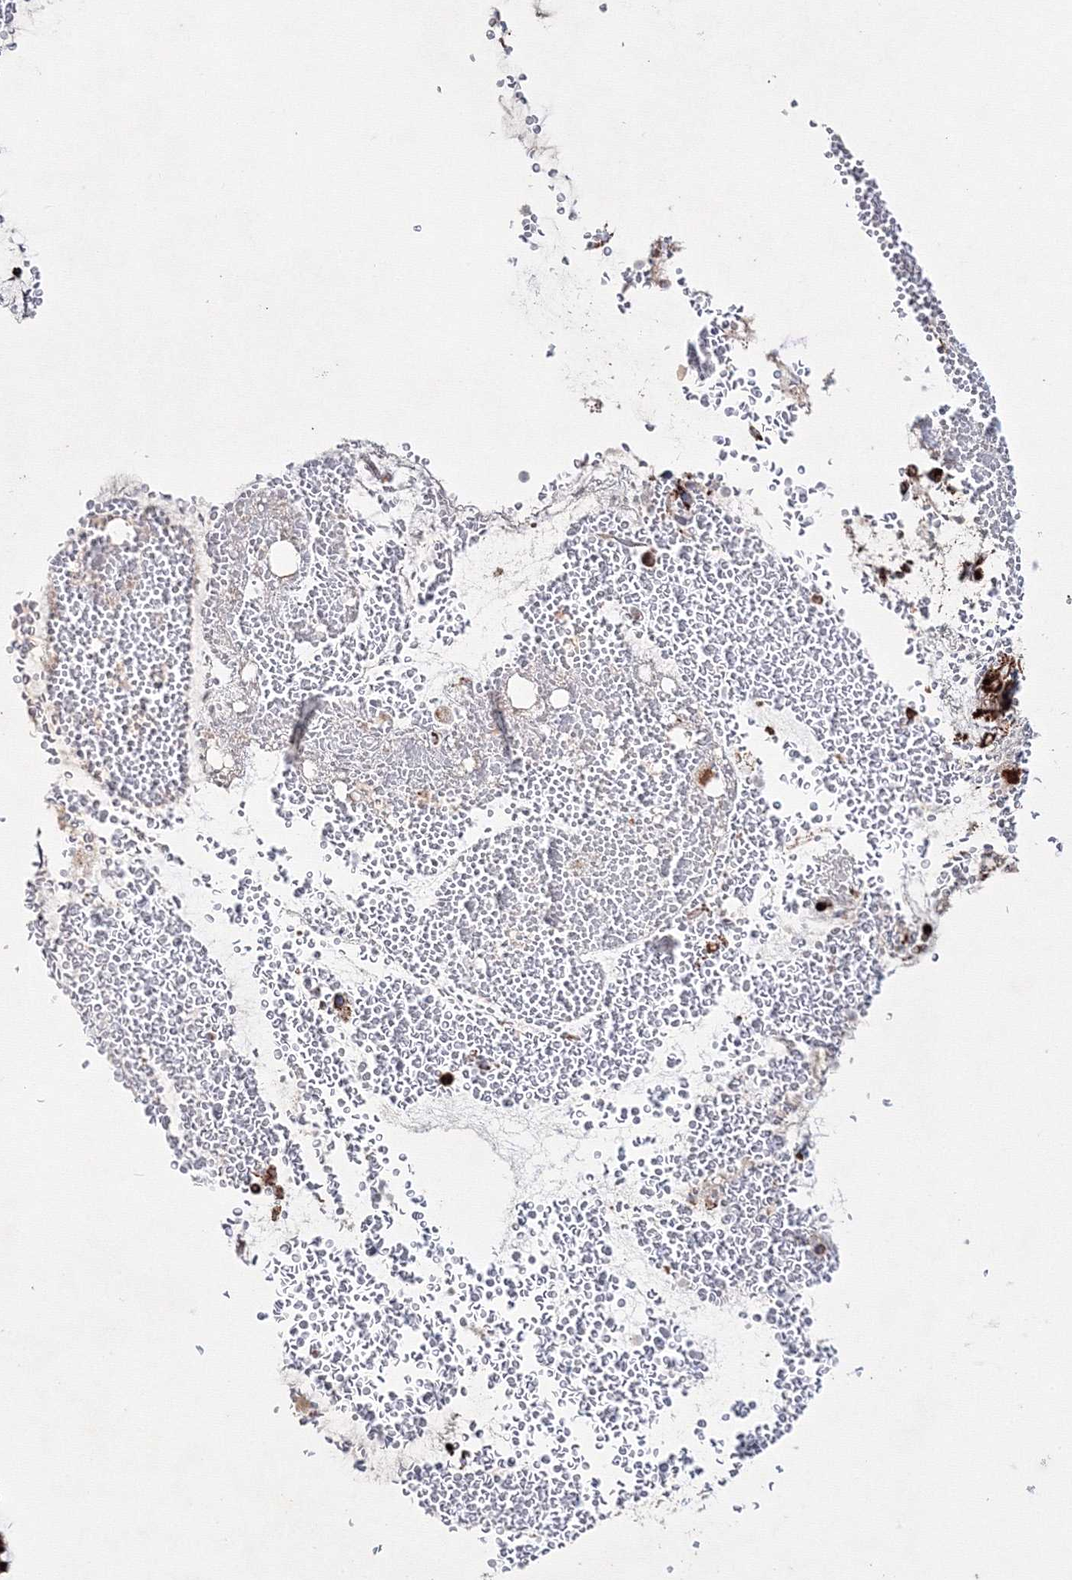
{"staining": {"intensity": "strong", "quantity": ">75%", "location": "cytoplasmic/membranous"}, "tissue": "bronchus", "cell_type": "Respiratory epithelial cells", "image_type": "normal", "snomed": [{"axis": "morphology", "description": "Normal tissue, NOS"}, {"axis": "morphology", "description": "Squamous cell carcinoma, NOS"}, {"axis": "topography", "description": "Lymph node"}, {"axis": "topography", "description": "Bronchus"}, {"axis": "topography", "description": "Lung"}], "caption": "Strong cytoplasmic/membranous staining is identified in approximately >75% of respiratory epithelial cells in unremarkable bronchus. The staining was performed using DAB to visualize the protein expression in brown, while the nuclei were stained in blue with hematoxylin (Magnification: 20x).", "gene": "IGSF9", "patient": {"sex": "male", "age": 66}}